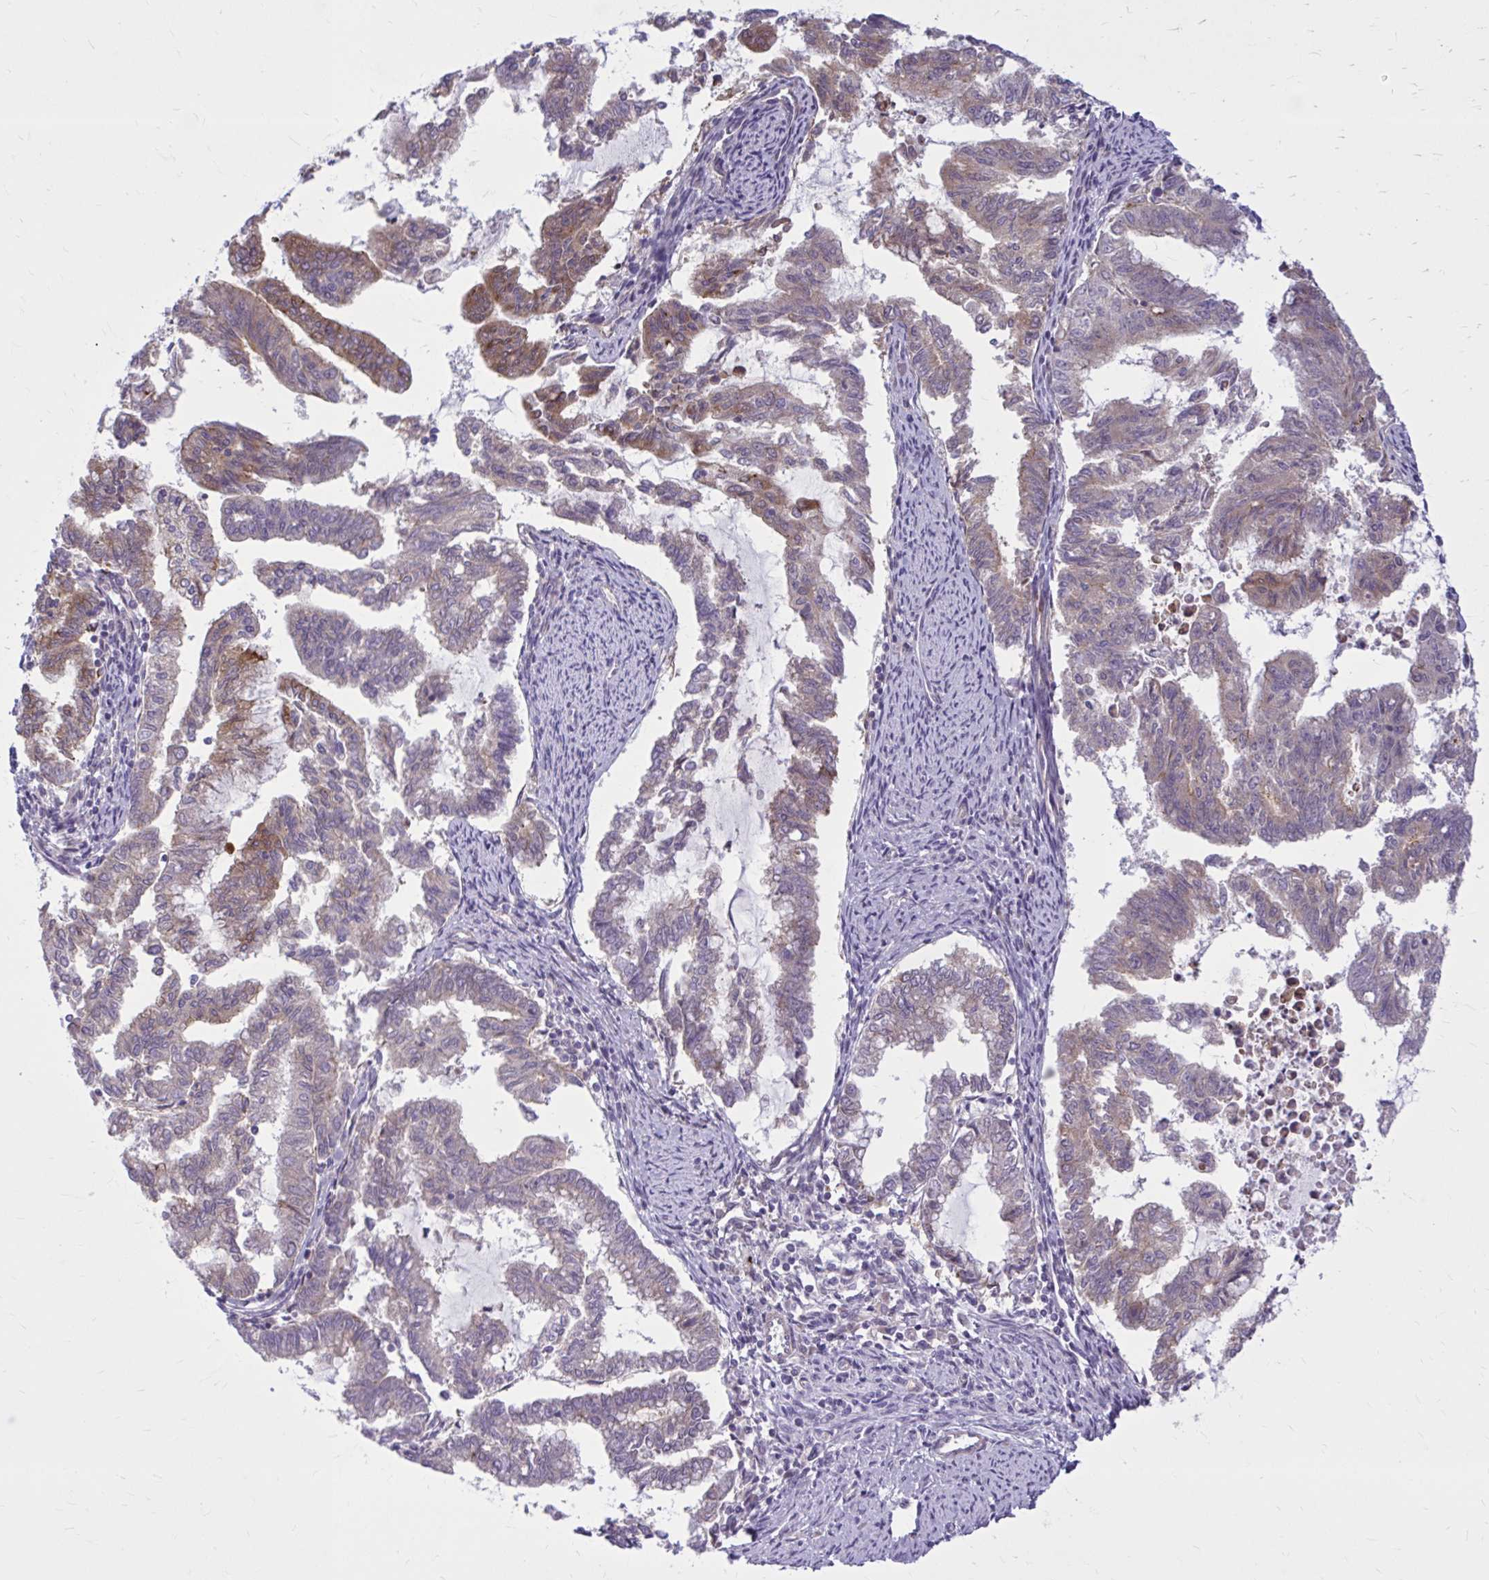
{"staining": {"intensity": "moderate", "quantity": "<25%", "location": "cytoplasmic/membranous"}, "tissue": "endometrial cancer", "cell_type": "Tumor cells", "image_type": "cancer", "snomed": [{"axis": "morphology", "description": "Adenocarcinoma, NOS"}, {"axis": "topography", "description": "Endometrium"}], "caption": "Immunohistochemical staining of adenocarcinoma (endometrial) exhibits moderate cytoplasmic/membranous protein staining in approximately <25% of tumor cells.", "gene": "SNF8", "patient": {"sex": "female", "age": 79}}